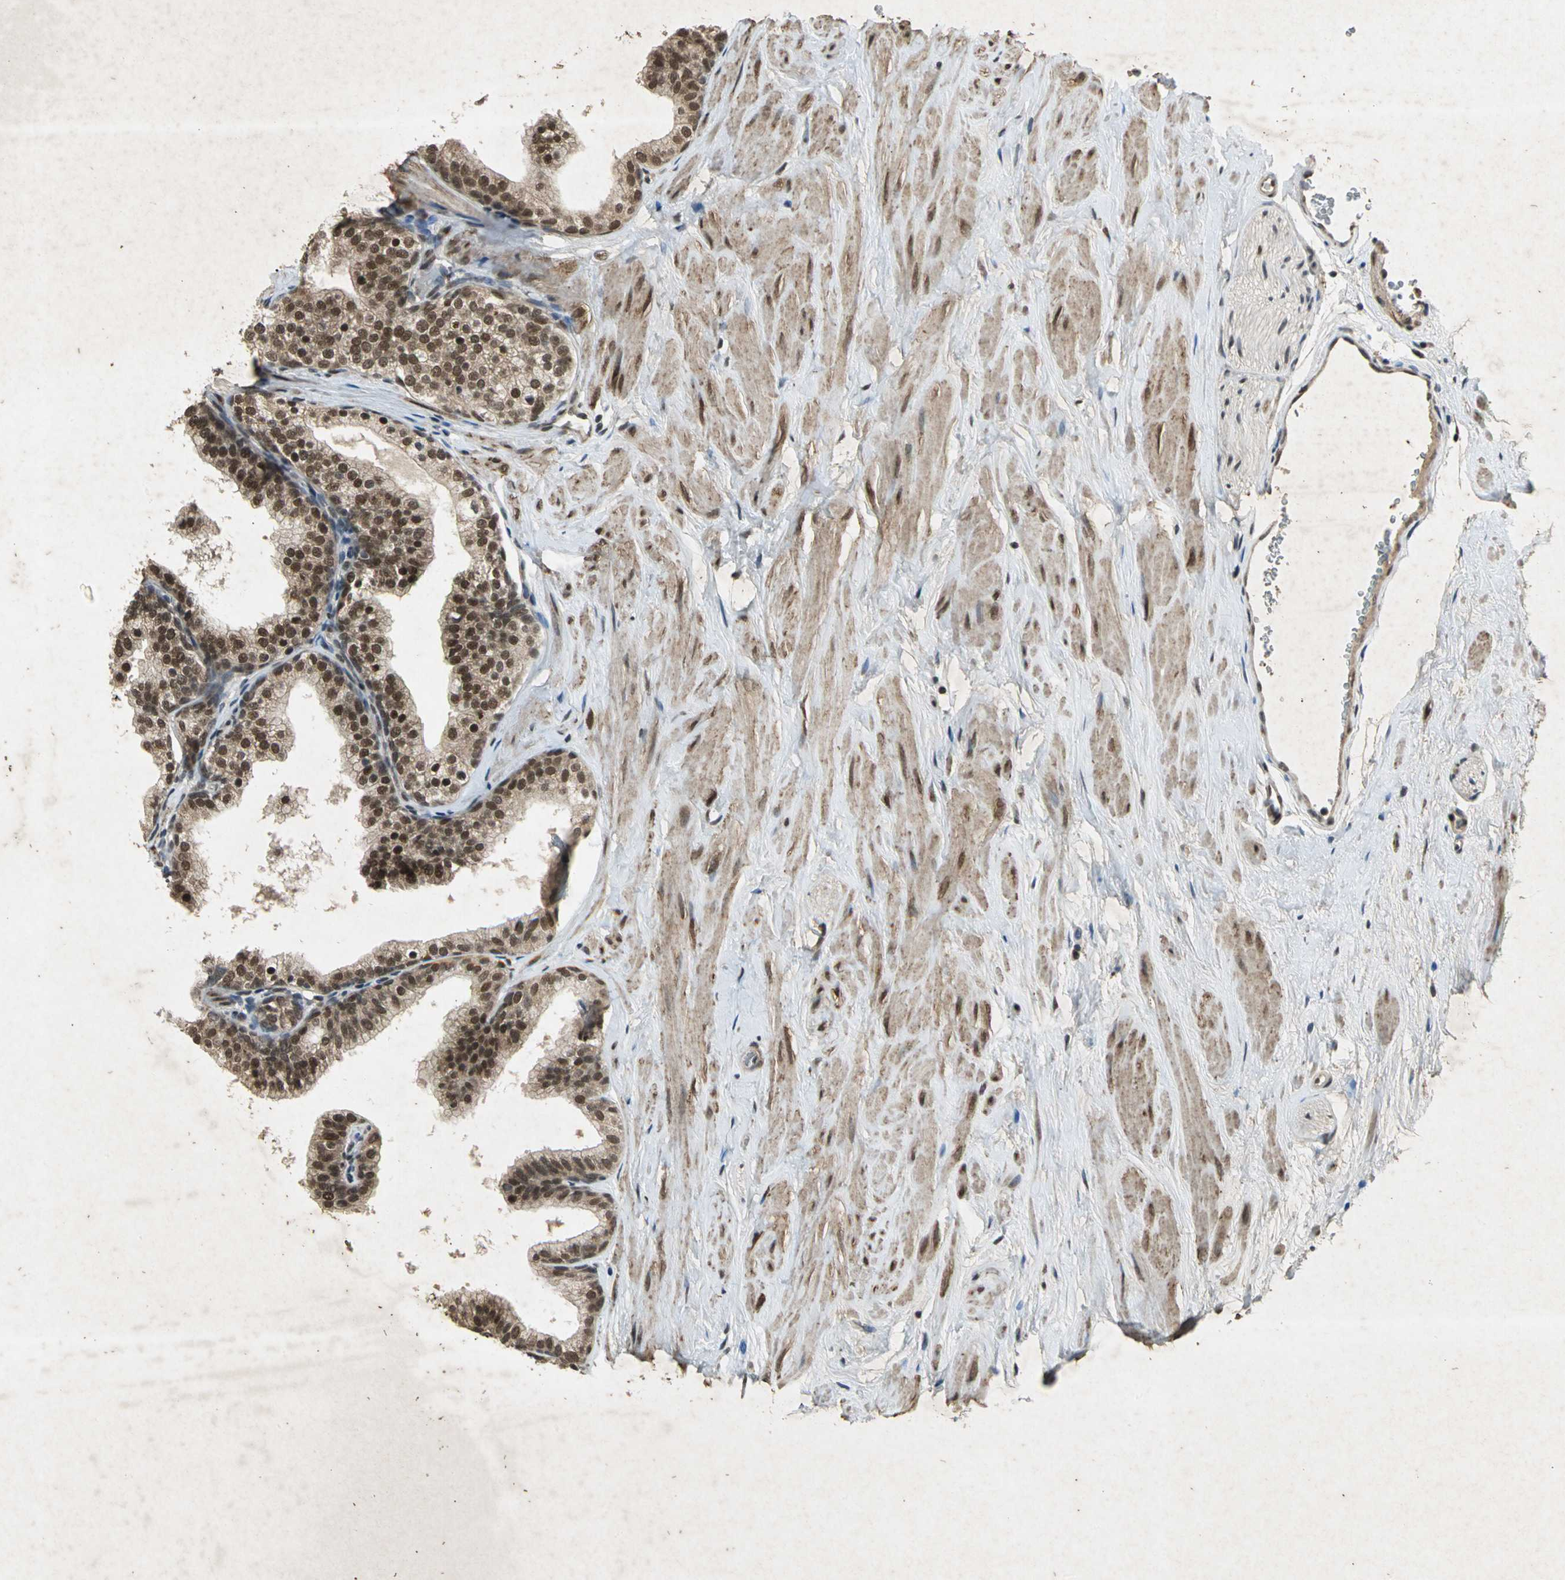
{"staining": {"intensity": "weak", "quantity": "25%-75%", "location": "nuclear"}, "tissue": "prostate", "cell_type": "Glandular cells", "image_type": "normal", "snomed": [{"axis": "morphology", "description": "Normal tissue, NOS"}, {"axis": "topography", "description": "Prostate"}], "caption": "Glandular cells demonstrate low levels of weak nuclear staining in about 25%-75% of cells in normal prostate.", "gene": "NOTCH3", "patient": {"sex": "male", "age": 60}}